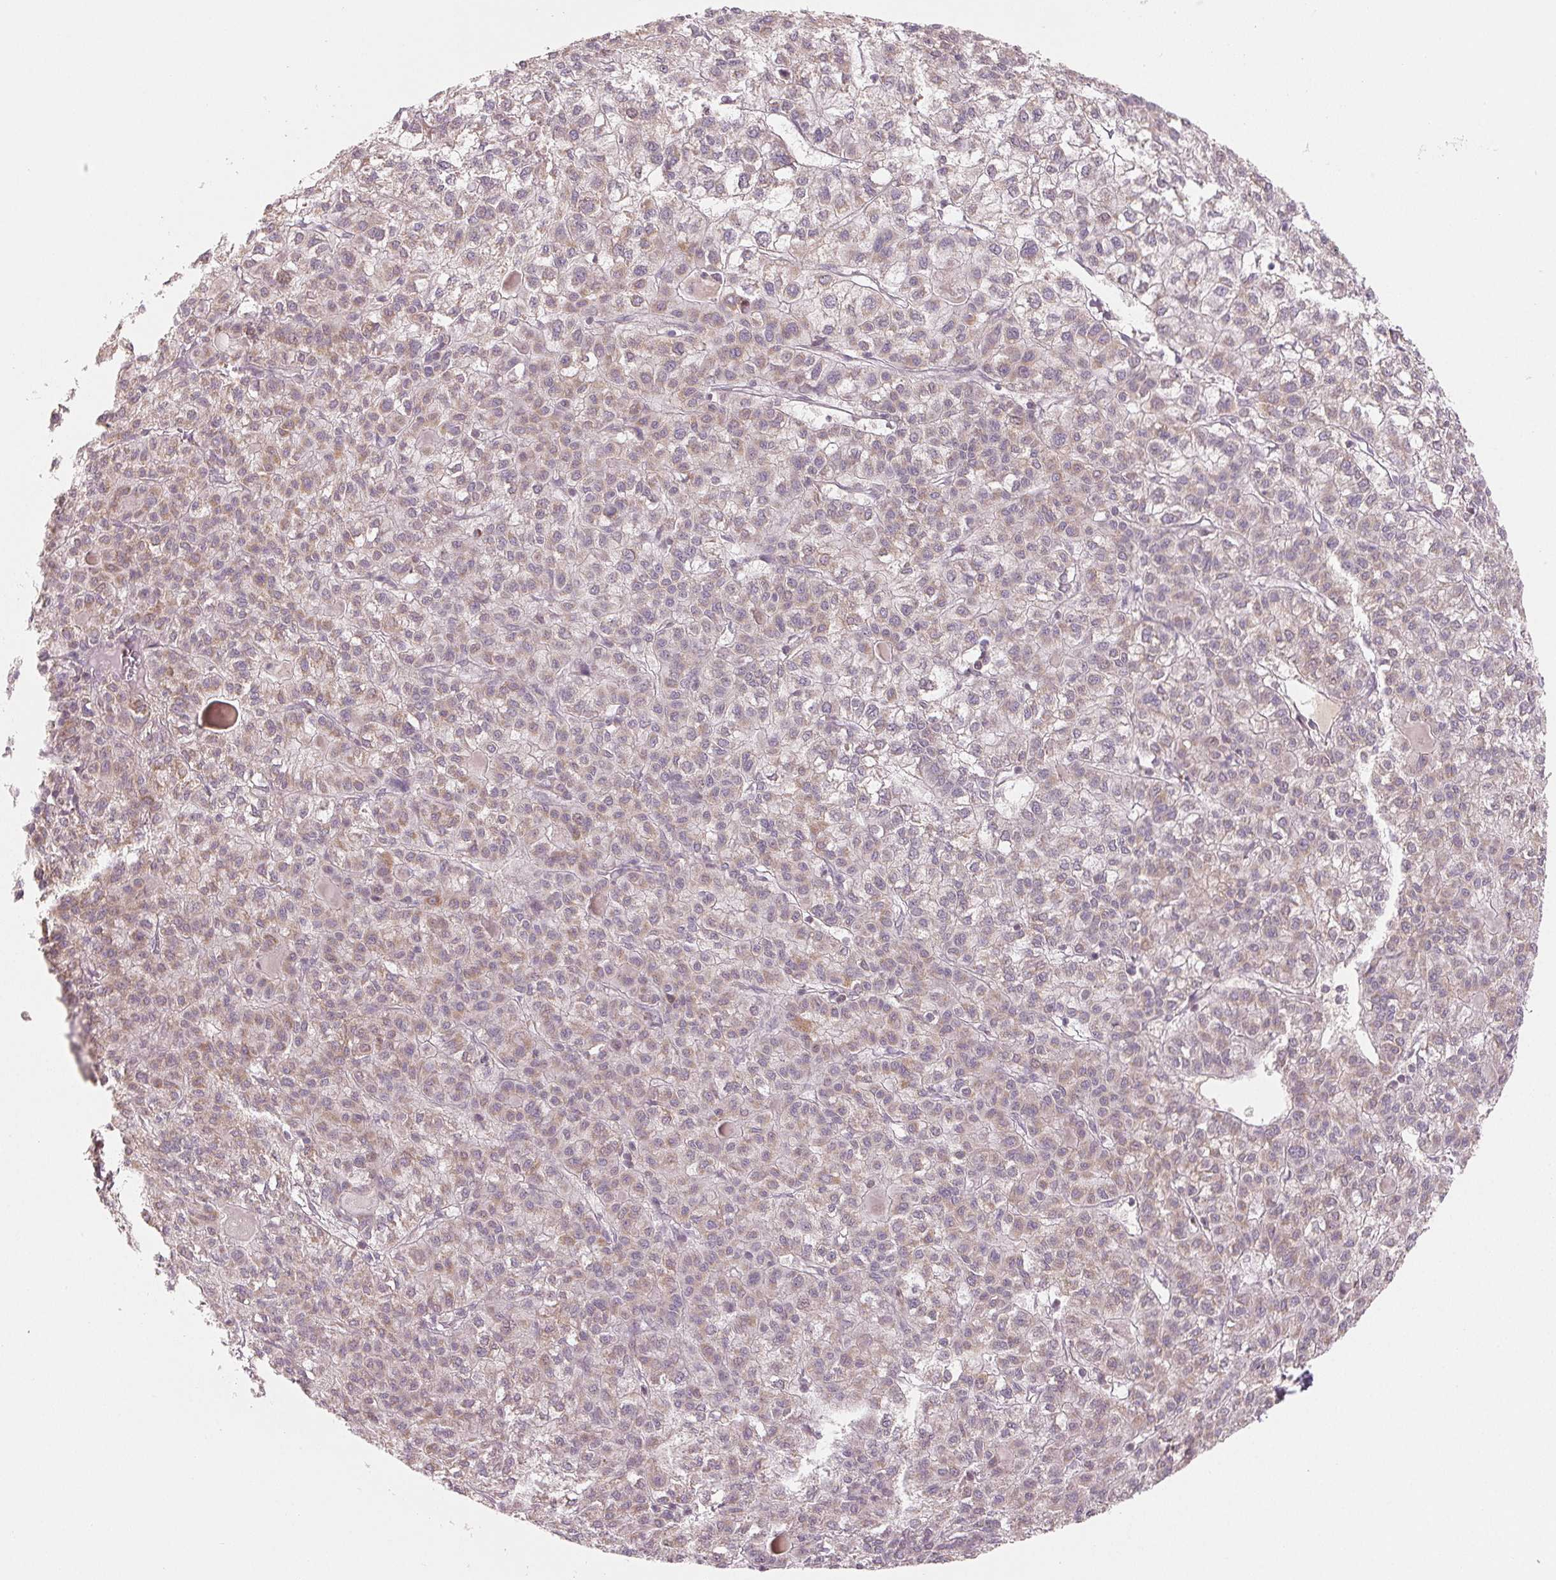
{"staining": {"intensity": "weak", "quantity": "<25%", "location": "cytoplasmic/membranous"}, "tissue": "liver cancer", "cell_type": "Tumor cells", "image_type": "cancer", "snomed": [{"axis": "morphology", "description": "Carcinoma, Hepatocellular, NOS"}, {"axis": "topography", "description": "Liver"}], "caption": "High magnification brightfield microscopy of liver hepatocellular carcinoma stained with DAB (3,3'-diaminobenzidine) (brown) and counterstained with hematoxylin (blue): tumor cells show no significant staining.", "gene": "HINT2", "patient": {"sex": "female", "age": 43}}